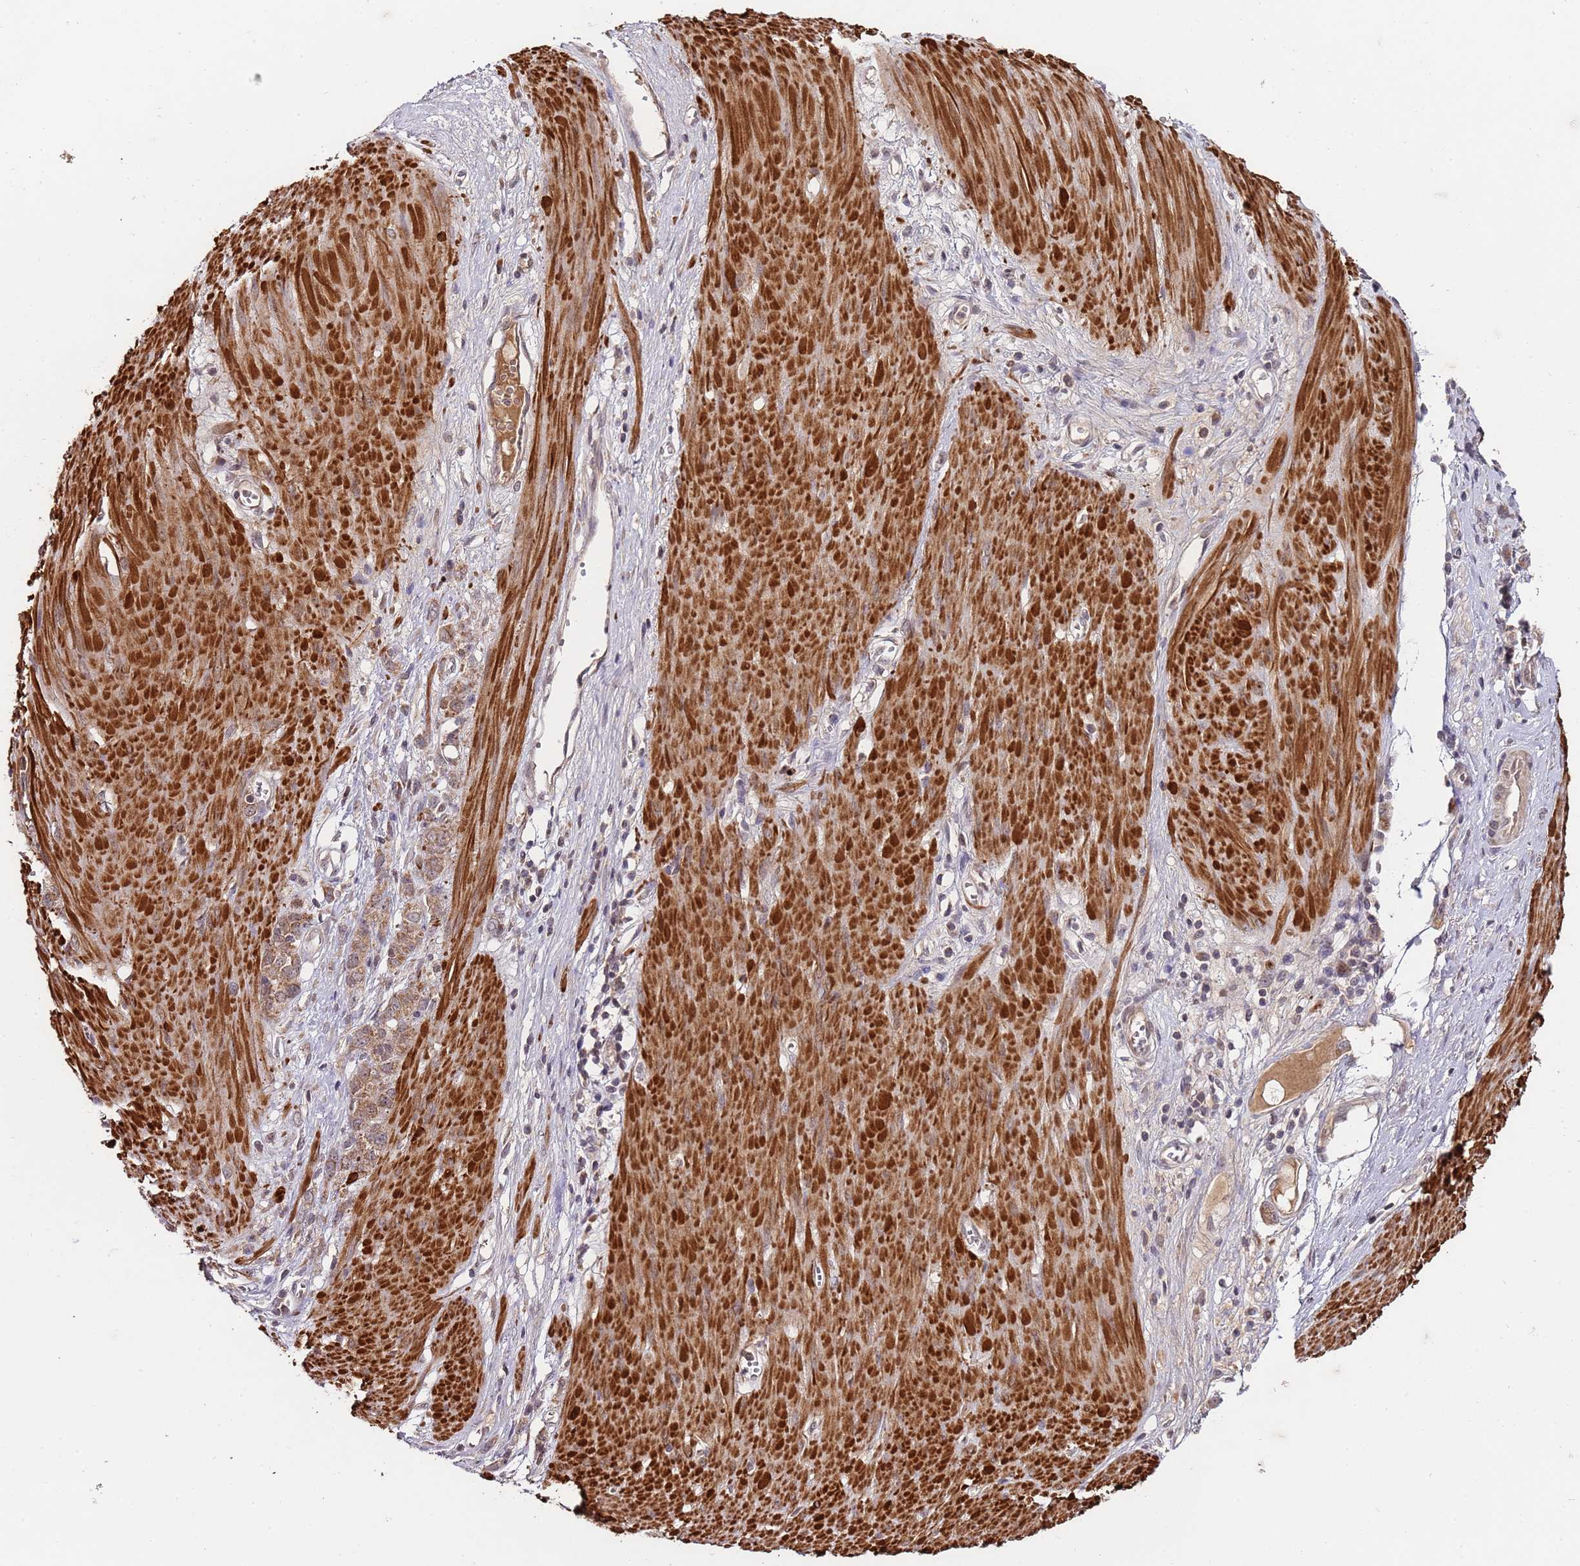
{"staining": {"intensity": "moderate", "quantity": ">75%", "location": "cytoplasmic/membranous"}, "tissue": "stomach cancer", "cell_type": "Tumor cells", "image_type": "cancer", "snomed": [{"axis": "morphology", "description": "Adenocarcinoma, NOS"}, {"axis": "topography", "description": "Stomach"}], "caption": "Human stomach cancer (adenocarcinoma) stained with a brown dye exhibits moderate cytoplasmic/membranous positive expression in approximately >75% of tumor cells.", "gene": "LIN37", "patient": {"sex": "female", "age": 76}}